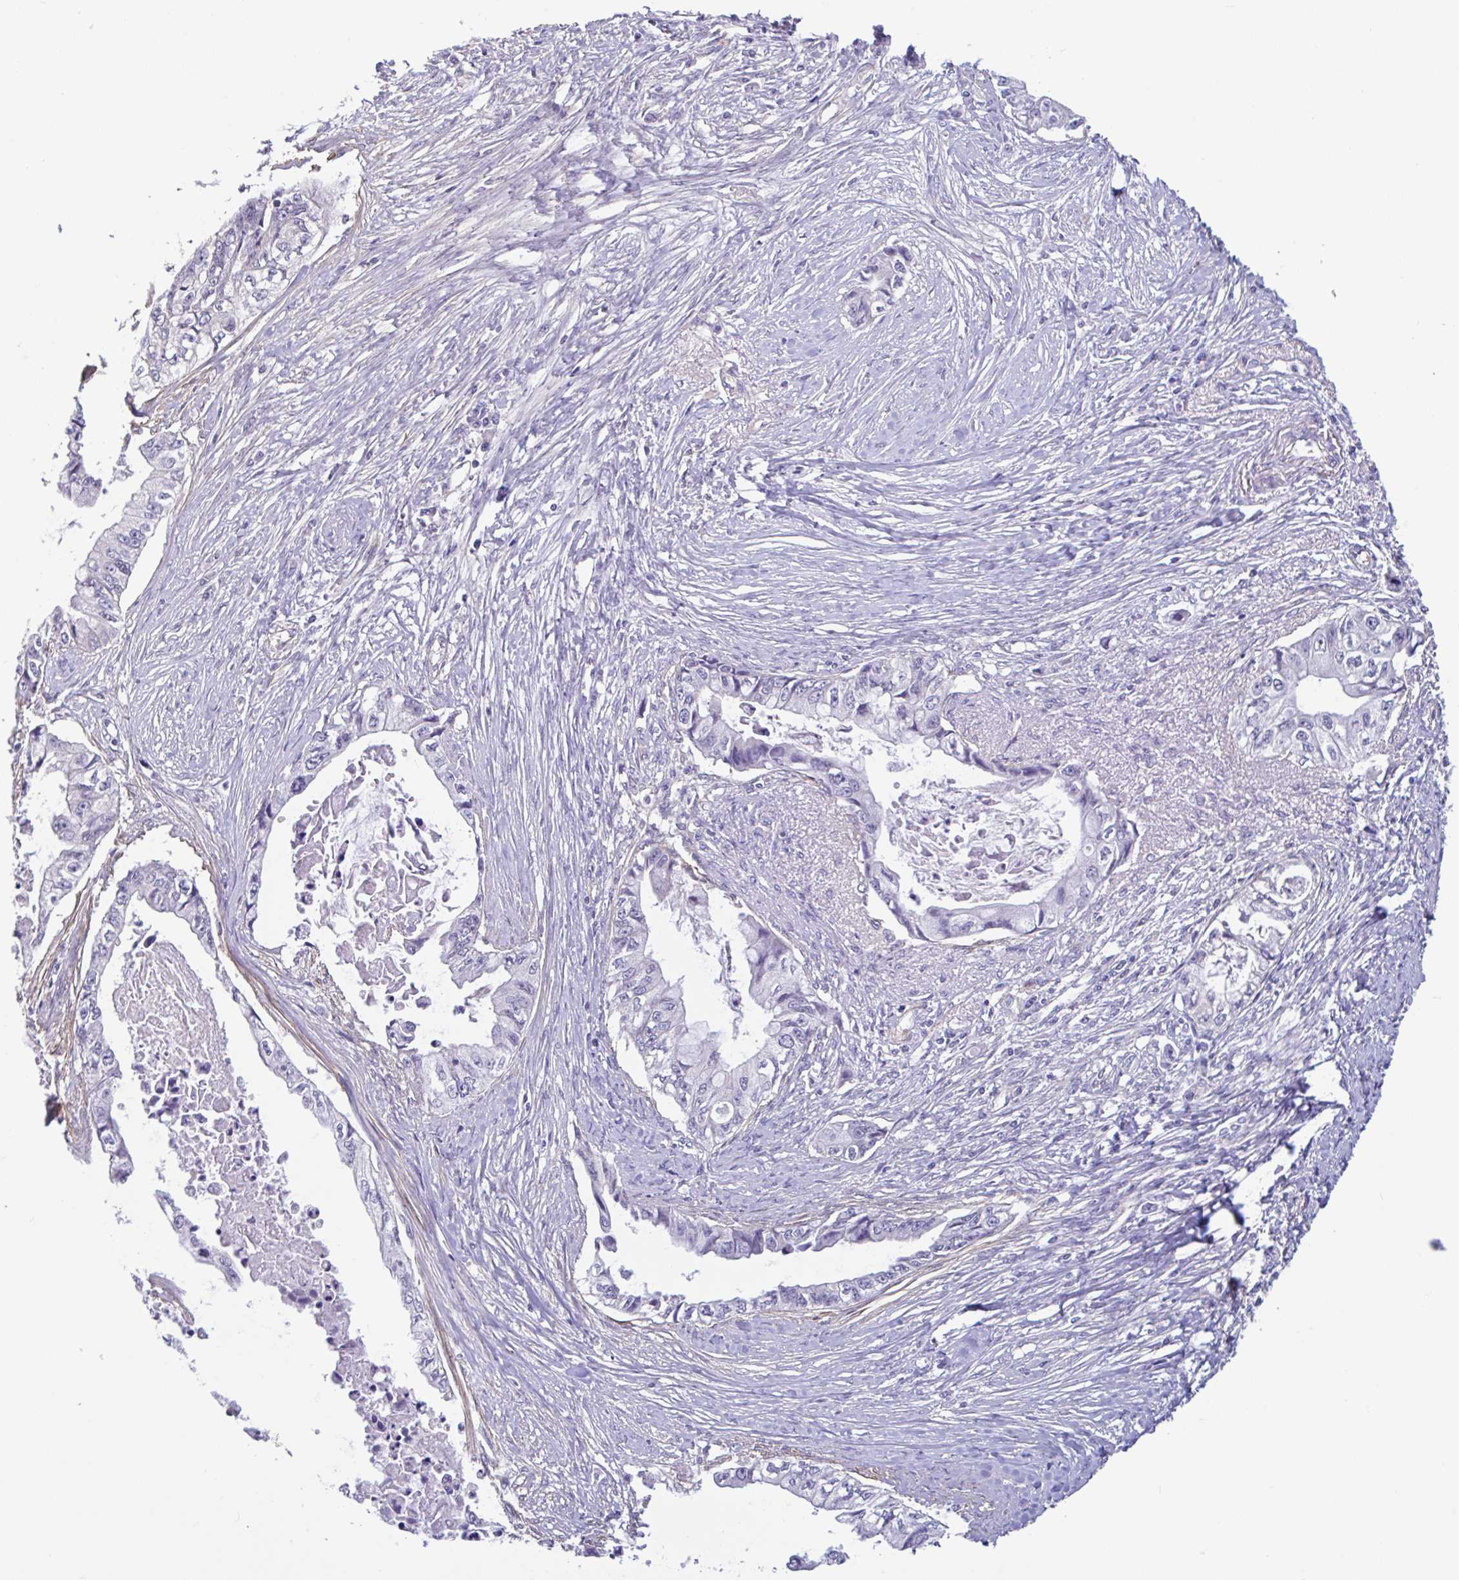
{"staining": {"intensity": "negative", "quantity": "none", "location": "none"}, "tissue": "pancreatic cancer", "cell_type": "Tumor cells", "image_type": "cancer", "snomed": [{"axis": "morphology", "description": "Adenocarcinoma, NOS"}, {"axis": "topography", "description": "Pancreas"}], "caption": "Pancreatic cancer (adenocarcinoma) was stained to show a protein in brown. There is no significant staining in tumor cells.", "gene": "PLCD4", "patient": {"sex": "male", "age": 66}}